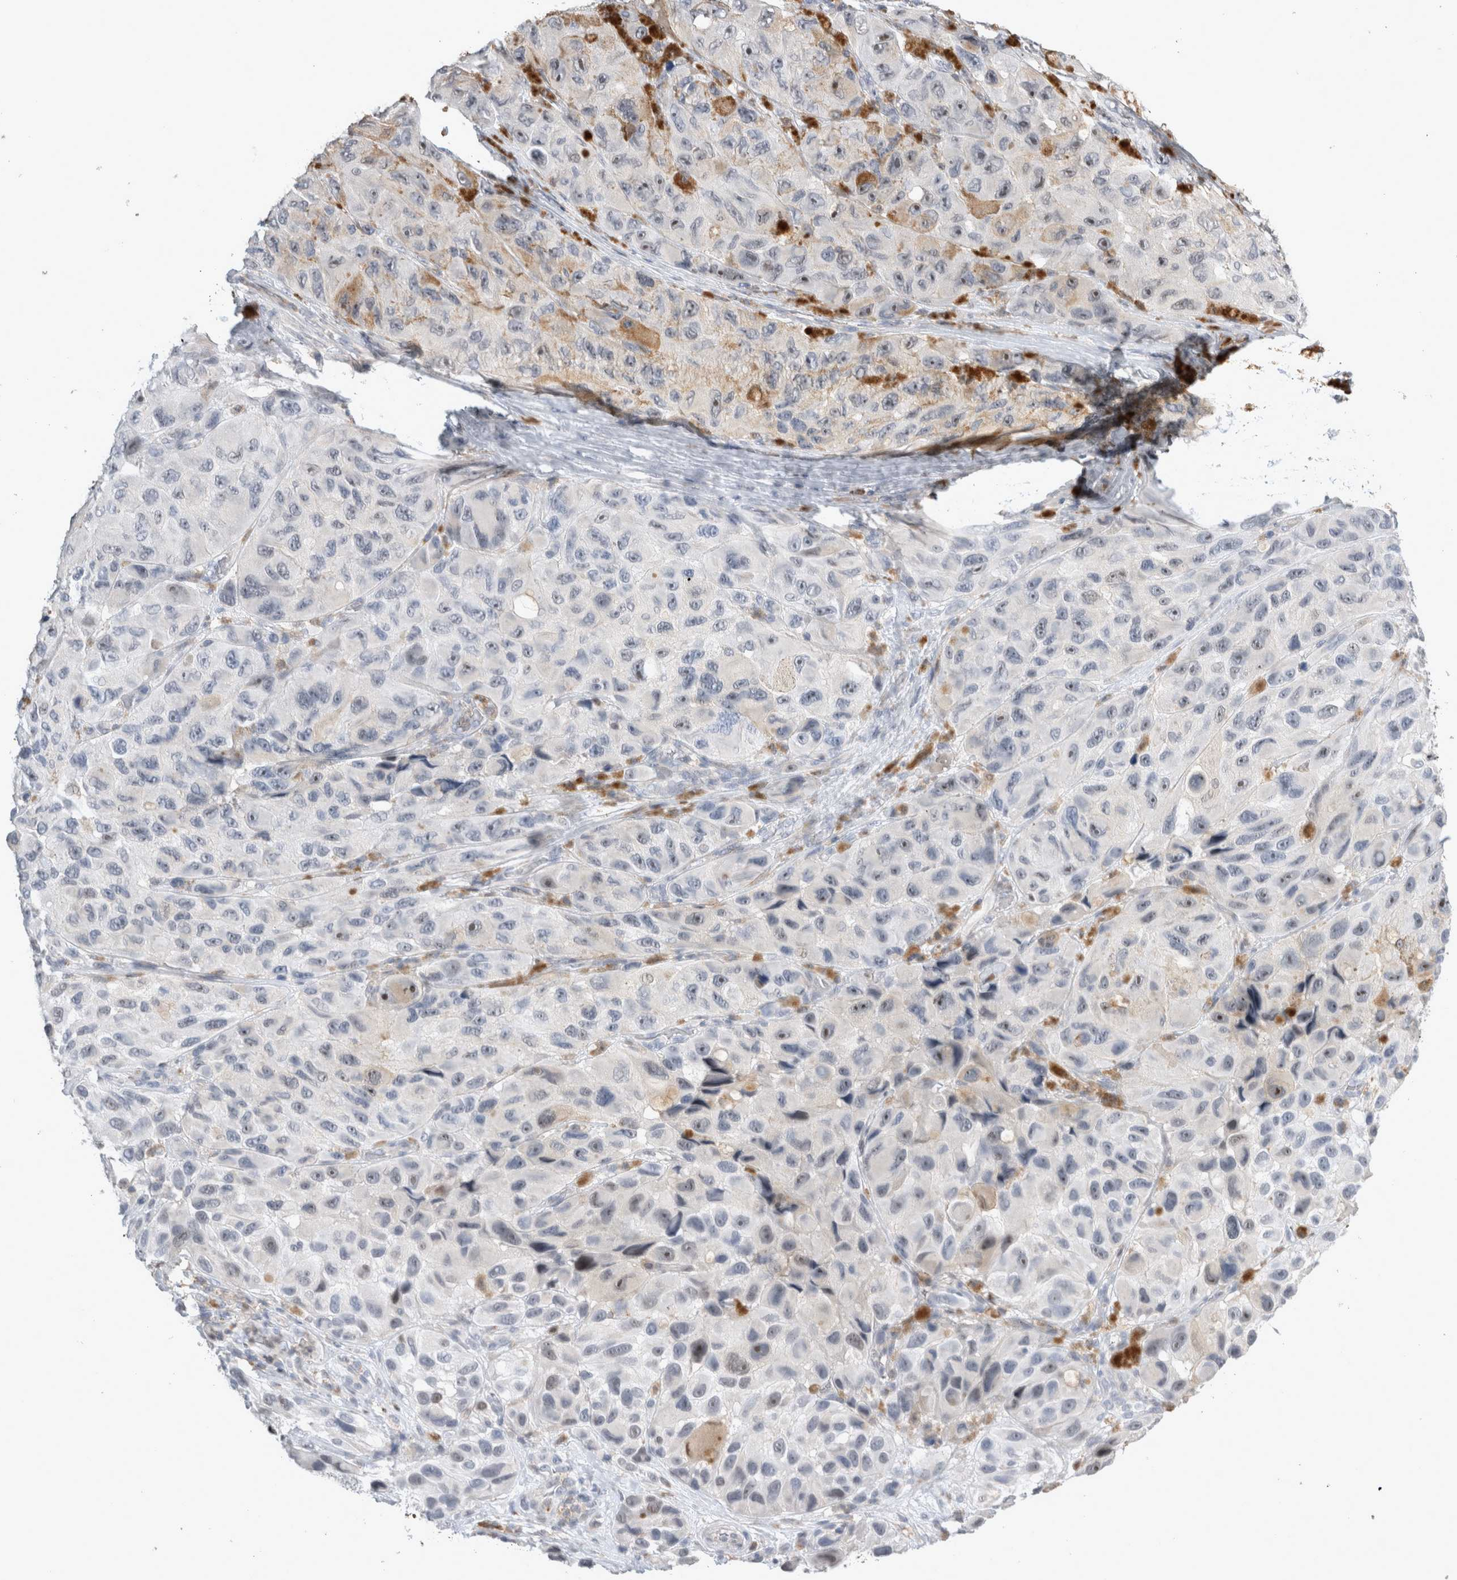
{"staining": {"intensity": "weak", "quantity": "<25%", "location": "cytoplasmic/membranous"}, "tissue": "melanoma", "cell_type": "Tumor cells", "image_type": "cancer", "snomed": [{"axis": "morphology", "description": "Malignant melanoma, NOS"}, {"axis": "topography", "description": "Skin"}], "caption": "A photomicrograph of malignant melanoma stained for a protein demonstrates no brown staining in tumor cells.", "gene": "AGMAT", "patient": {"sex": "female", "age": 73}}